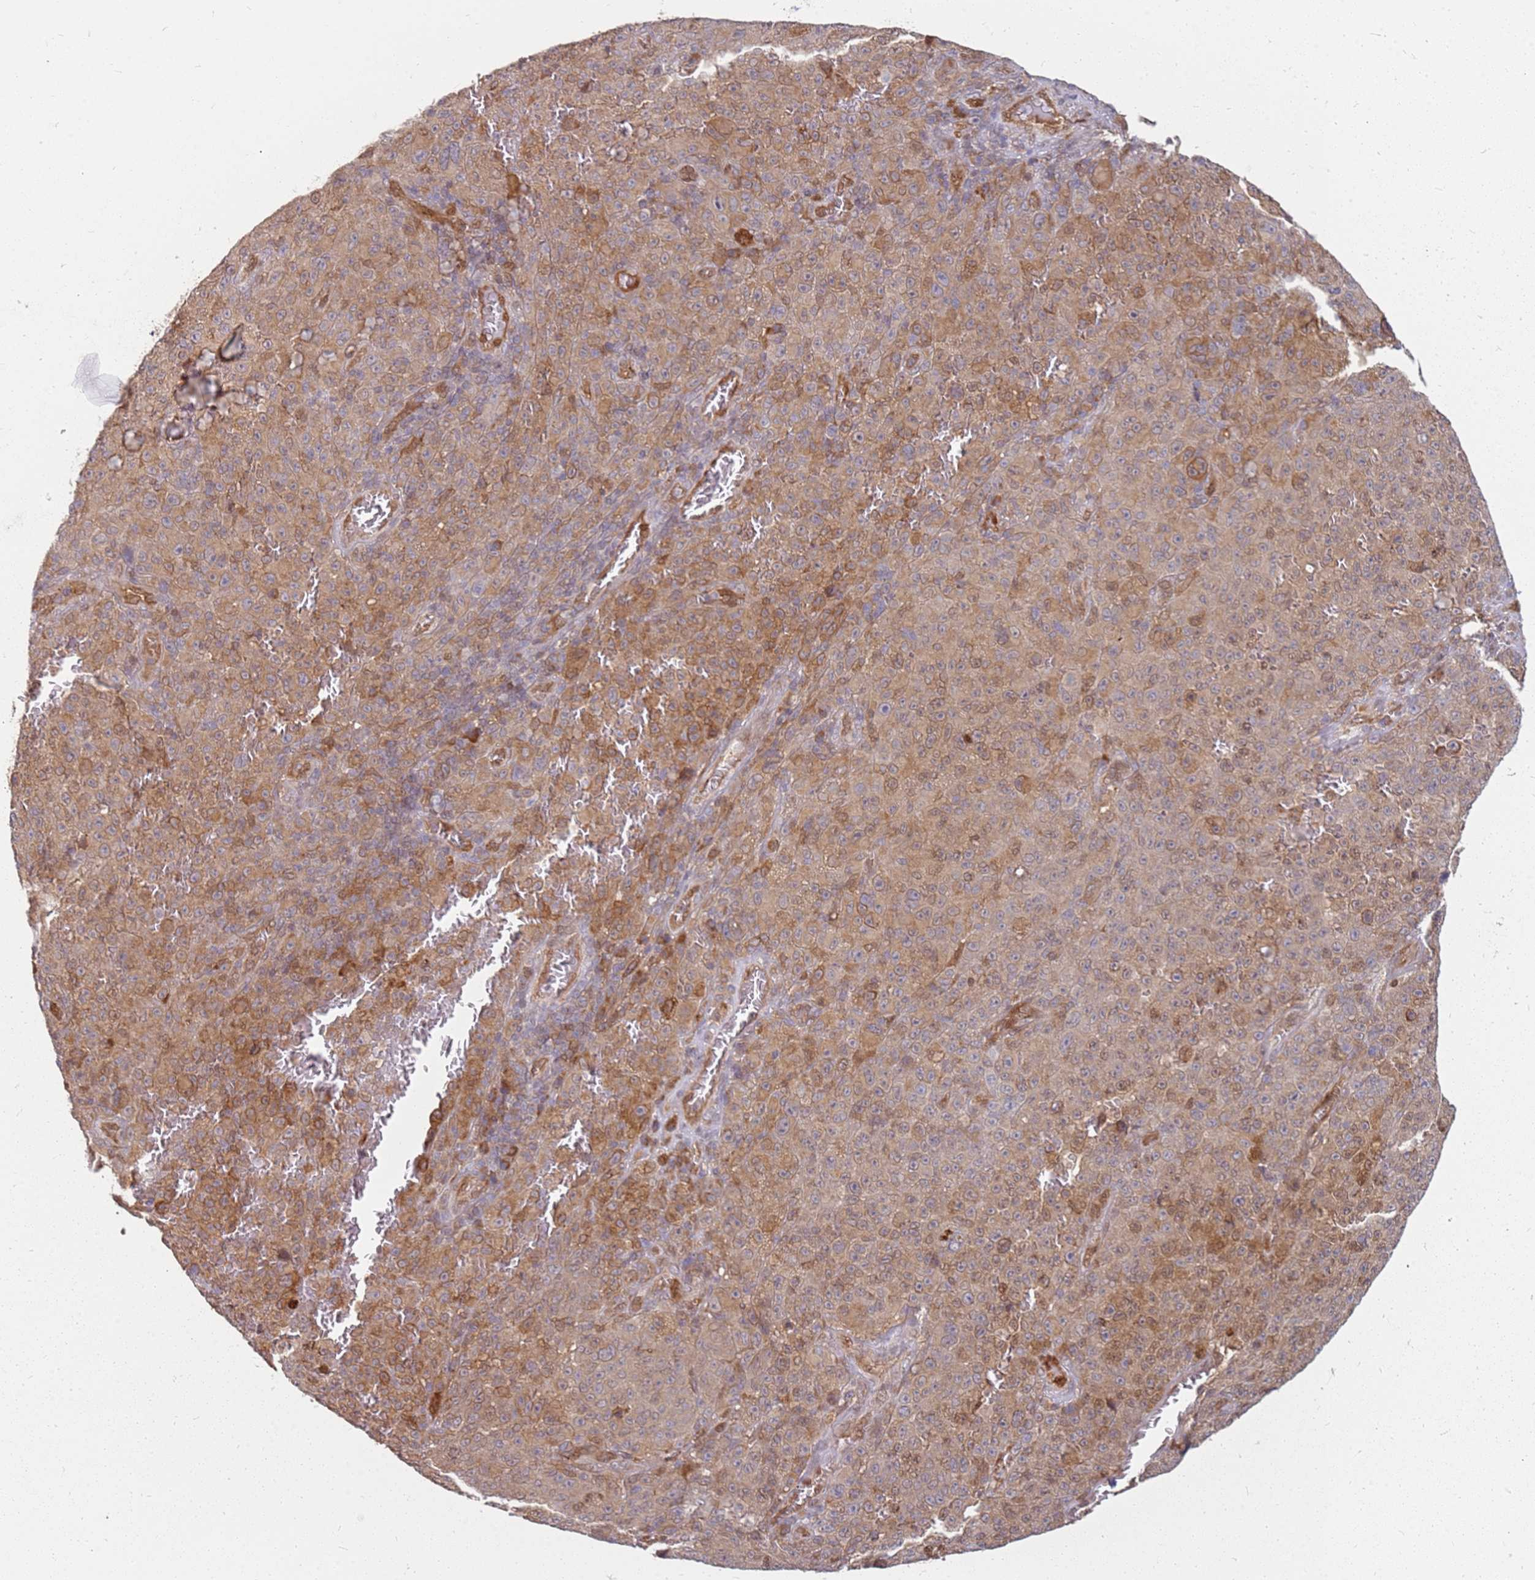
{"staining": {"intensity": "moderate", "quantity": ">75%", "location": "cytoplasmic/membranous"}, "tissue": "melanoma", "cell_type": "Tumor cells", "image_type": "cancer", "snomed": [{"axis": "morphology", "description": "Malignant melanoma, NOS"}, {"axis": "topography", "description": "Skin"}], "caption": "Protein analysis of melanoma tissue shows moderate cytoplasmic/membranous staining in approximately >75% of tumor cells. Nuclei are stained in blue.", "gene": "NUDT14", "patient": {"sex": "female", "age": 82}}